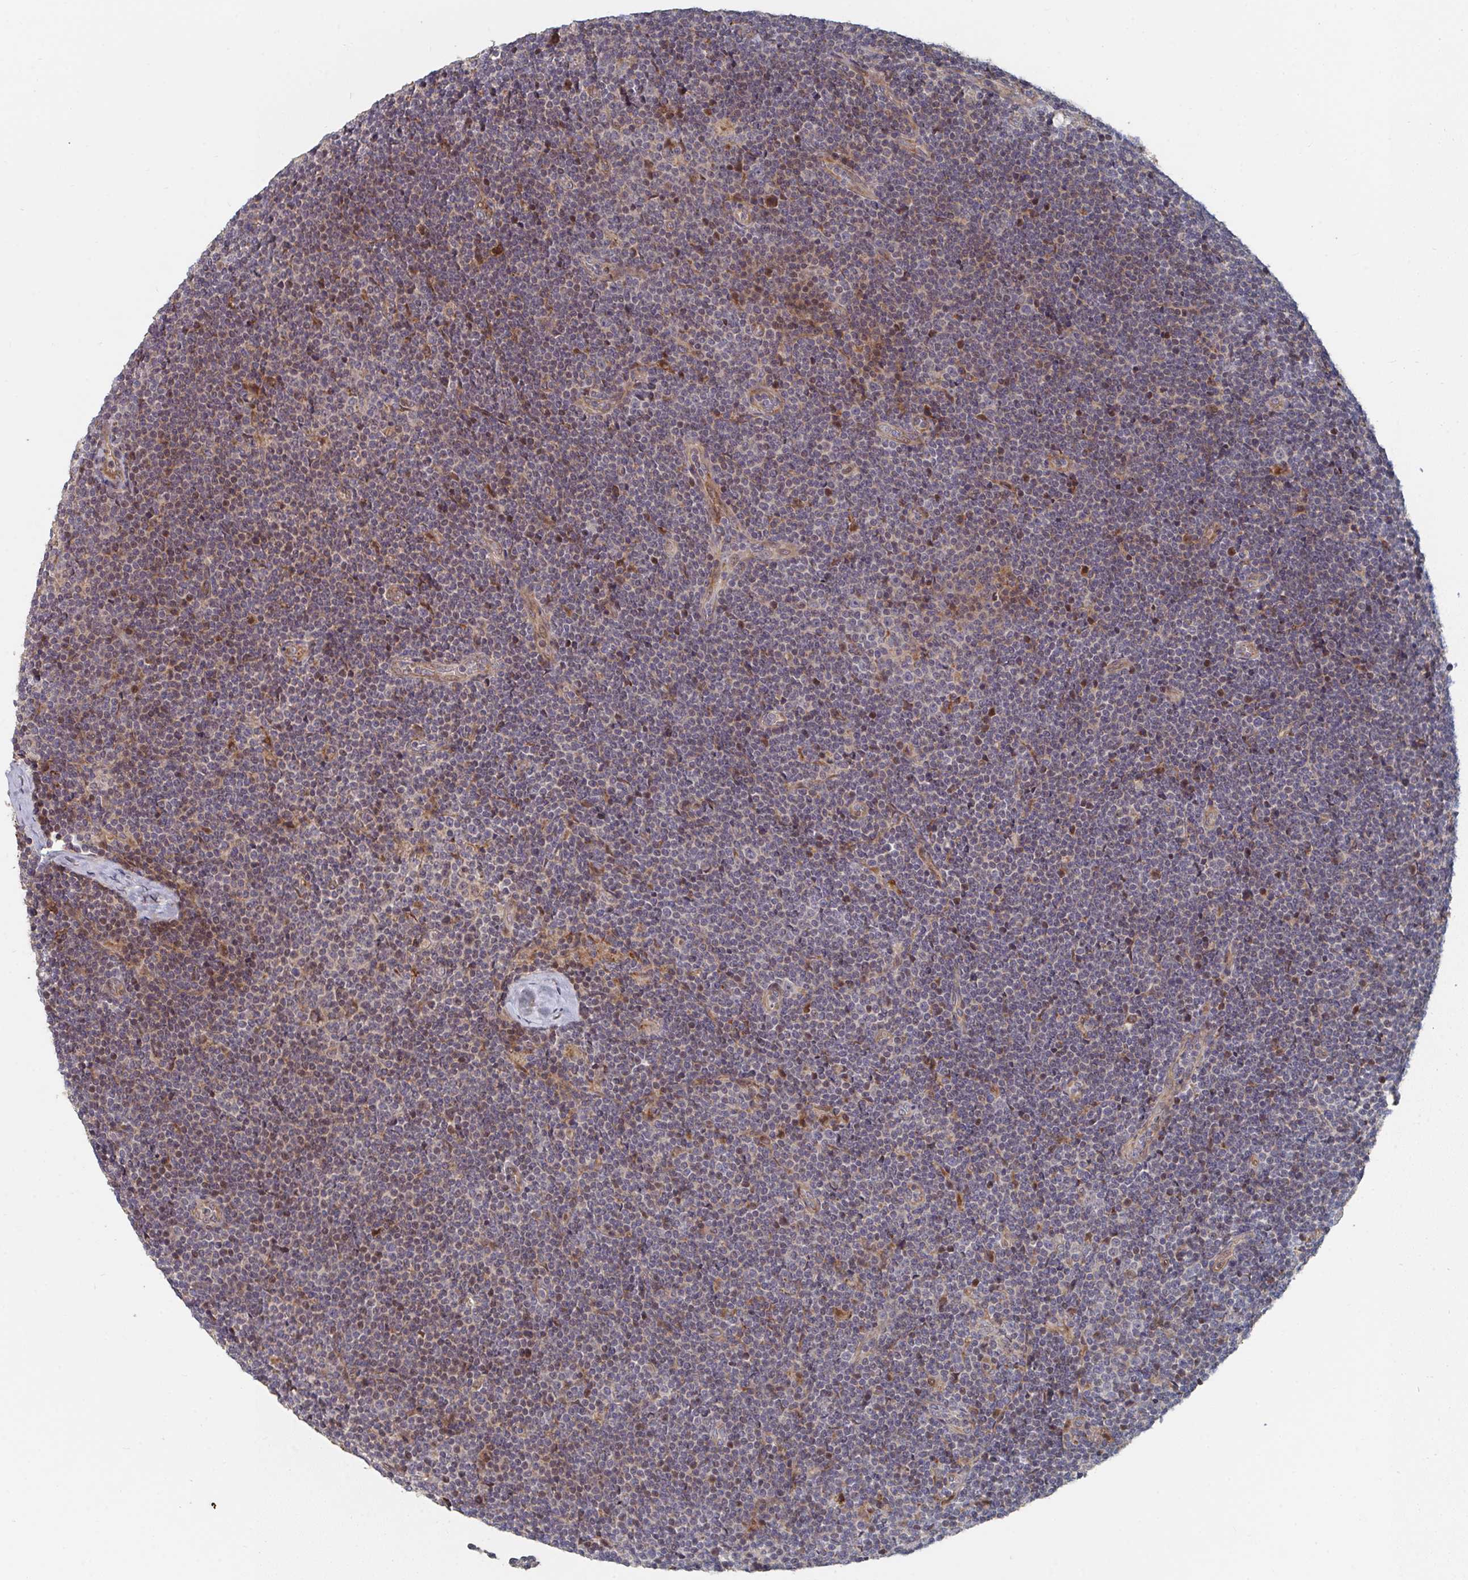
{"staining": {"intensity": "weak", "quantity": "25%-75%", "location": "nuclear"}, "tissue": "lymphoma", "cell_type": "Tumor cells", "image_type": "cancer", "snomed": [{"axis": "morphology", "description": "Malignant lymphoma, non-Hodgkin's type, Low grade"}, {"axis": "topography", "description": "Lymph node"}], "caption": "Protein expression analysis of lymphoma reveals weak nuclear positivity in about 25%-75% of tumor cells.", "gene": "PTEN", "patient": {"sex": "male", "age": 48}}